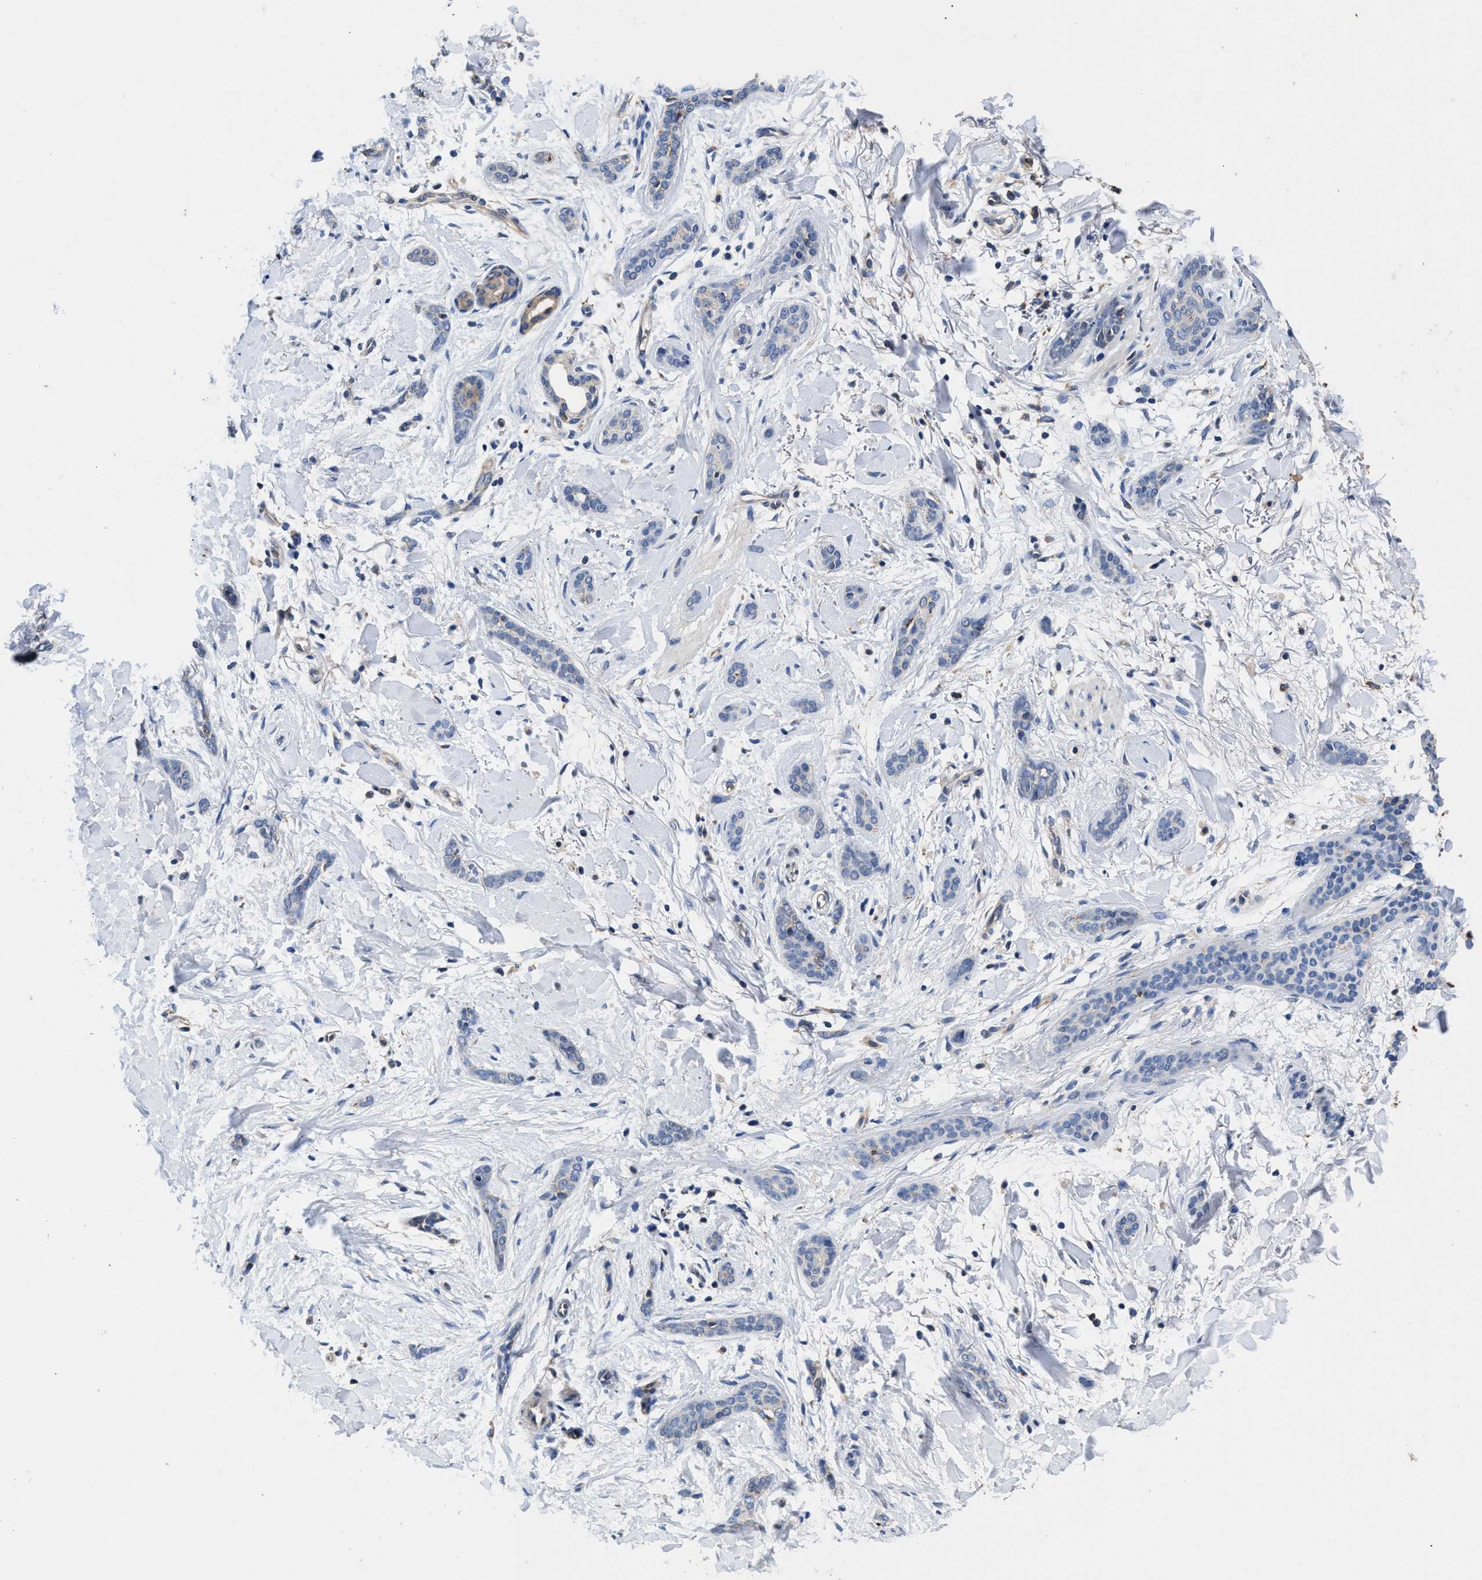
{"staining": {"intensity": "negative", "quantity": "none", "location": "none"}, "tissue": "skin cancer", "cell_type": "Tumor cells", "image_type": "cancer", "snomed": [{"axis": "morphology", "description": "Basal cell carcinoma"}, {"axis": "morphology", "description": "Adnexal tumor, benign"}, {"axis": "topography", "description": "Skin"}], "caption": "High power microscopy micrograph of an immunohistochemistry photomicrograph of skin cancer, revealing no significant positivity in tumor cells.", "gene": "ACLY", "patient": {"sex": "female", "age": 42}}